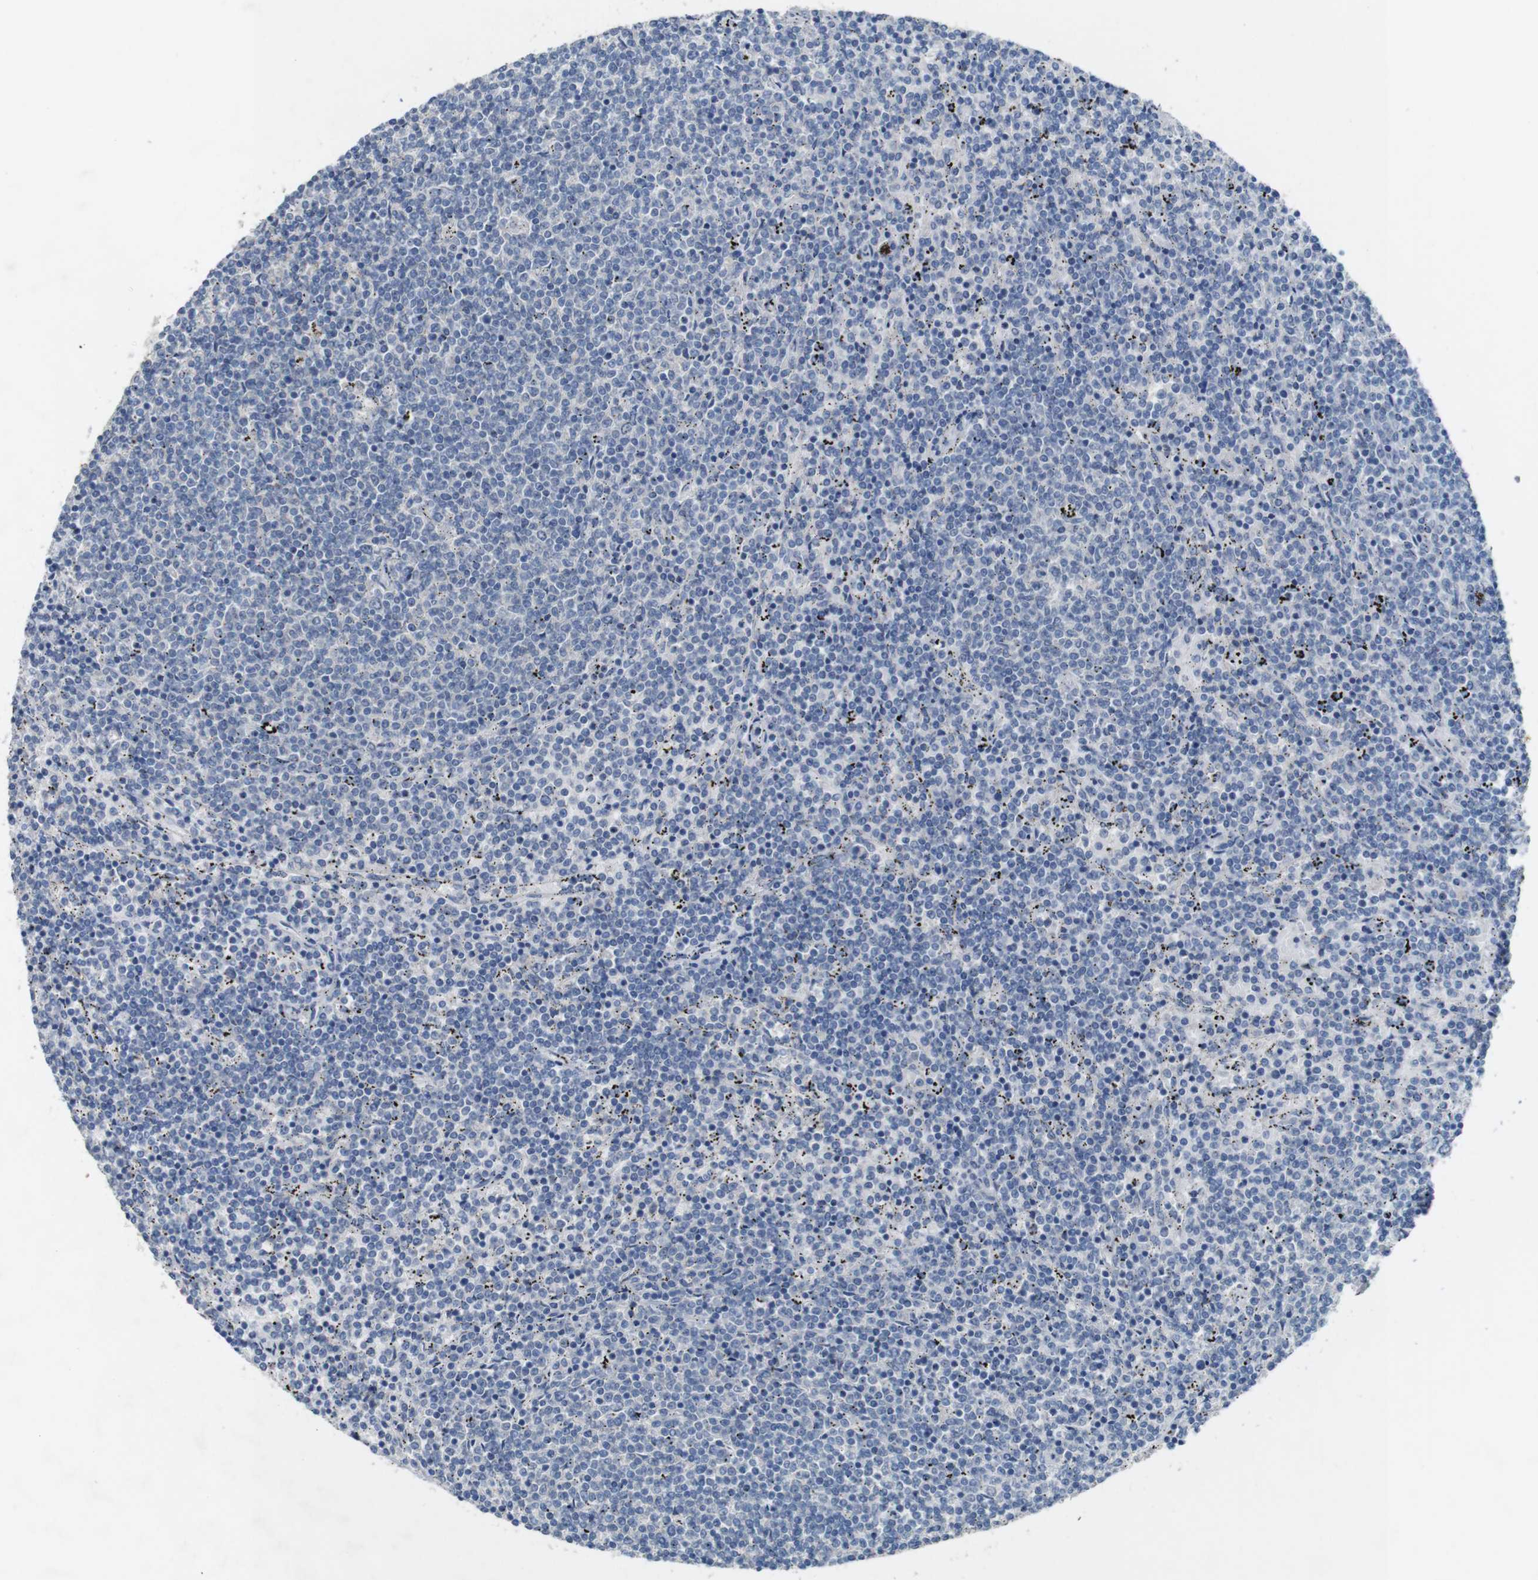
{"staining": {"intensity": "negative", "quantity": "none", "location": "none"}, "tissue": "lymphoma", "cell_type": "Tumor cells", "image_type": "cancer", "snomed": [{"axis": "morphology", "description": "Malignant lymphoma, non-Hodgkin's type, Low grade"}, {"axis": "topography", "description": "Spleen"}], "caption": "Low-grade malignant lymphoma, non-Hodgkin's type stained for a protein using IHC exhibits no positivity tumor cells.", "gene": "SLC2A8", "patient": {"sex": "female", "age": 50}}